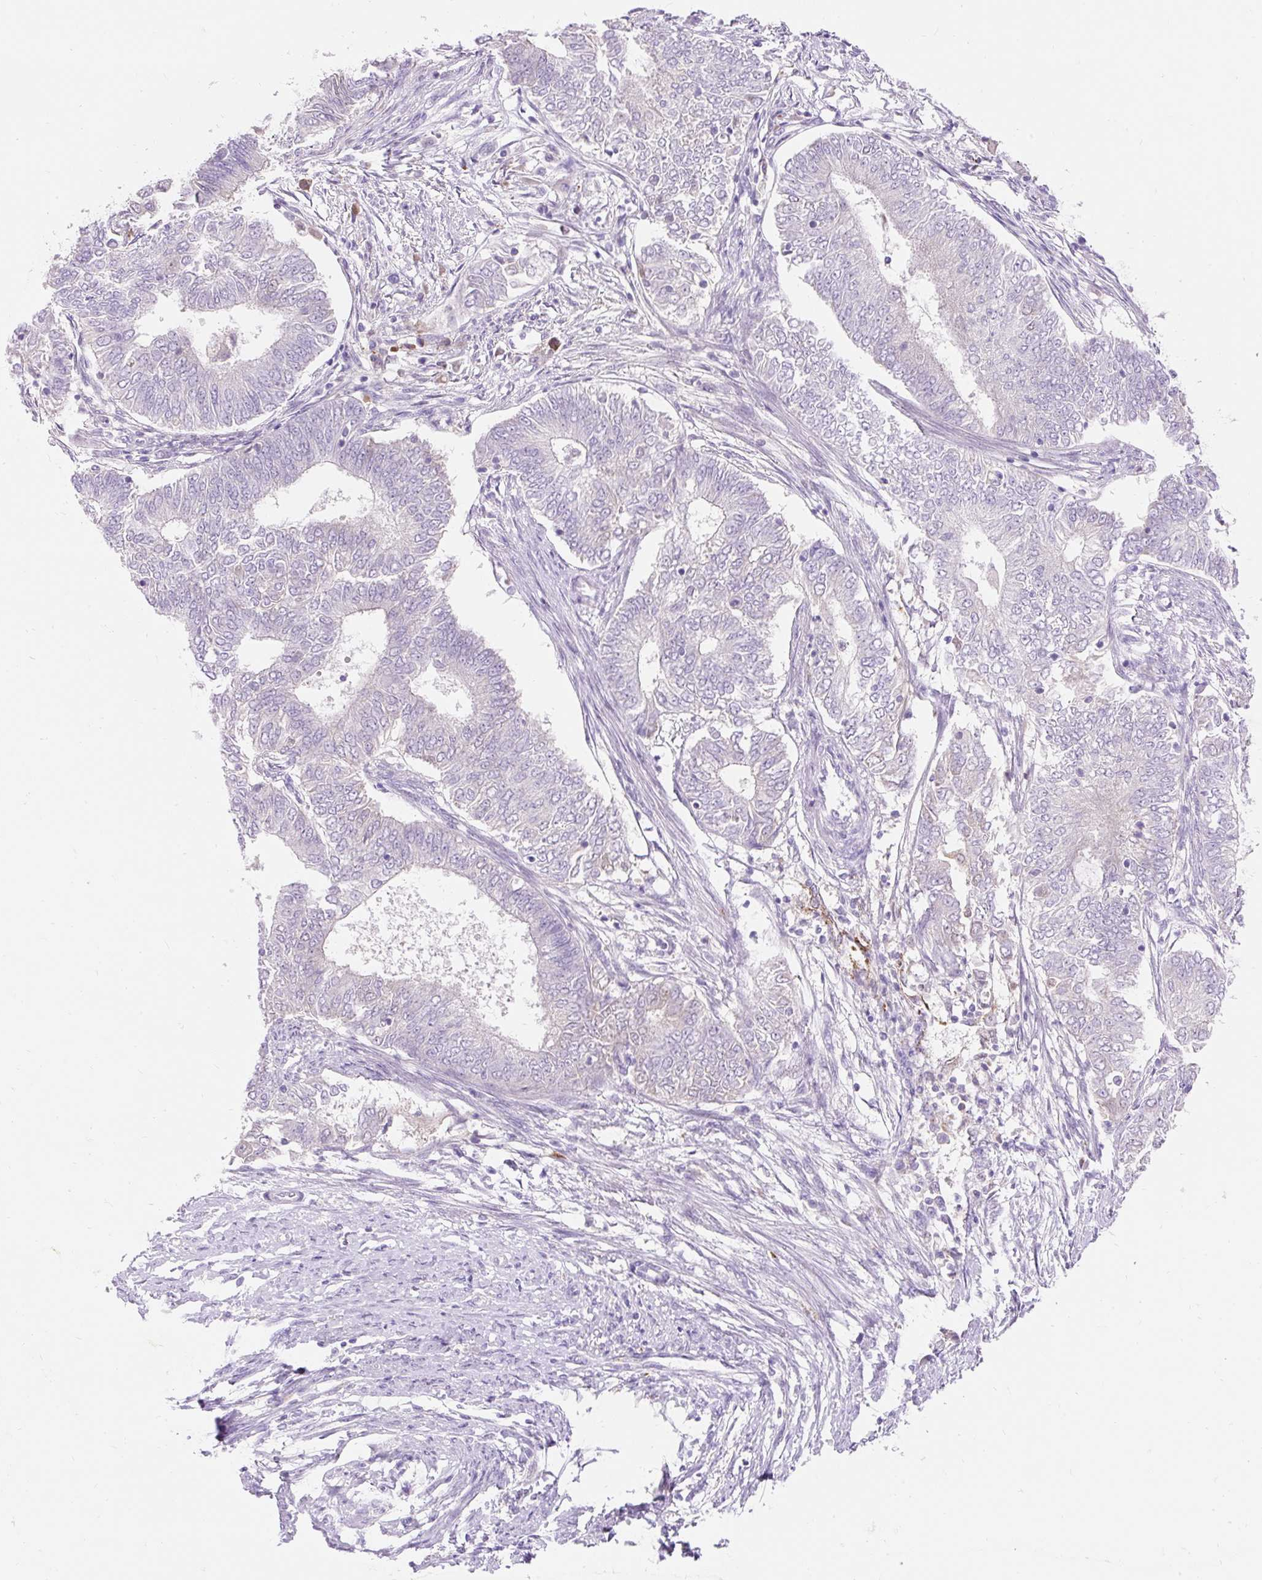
{"staining": {"intensity": "negative", "quantity": "none", "location": "none"}, "tissue": "endometrial cancer", "cell_type": "Tumor cells", "image_type": "cancer", "snomed": [{"axis": "morphology", "description": "Adenocarcinoma, NOS"}, {"axis": "topography", "description": "Endometrium"}], "caption": "A high-resolution histopathology image shows immunohistochemistry (IHC) staining of endometrial cancer, which shows no significant positivity in tumor cells.", "gene": "TMEM150C", "patient": {"sex": "female", "age": 62}}